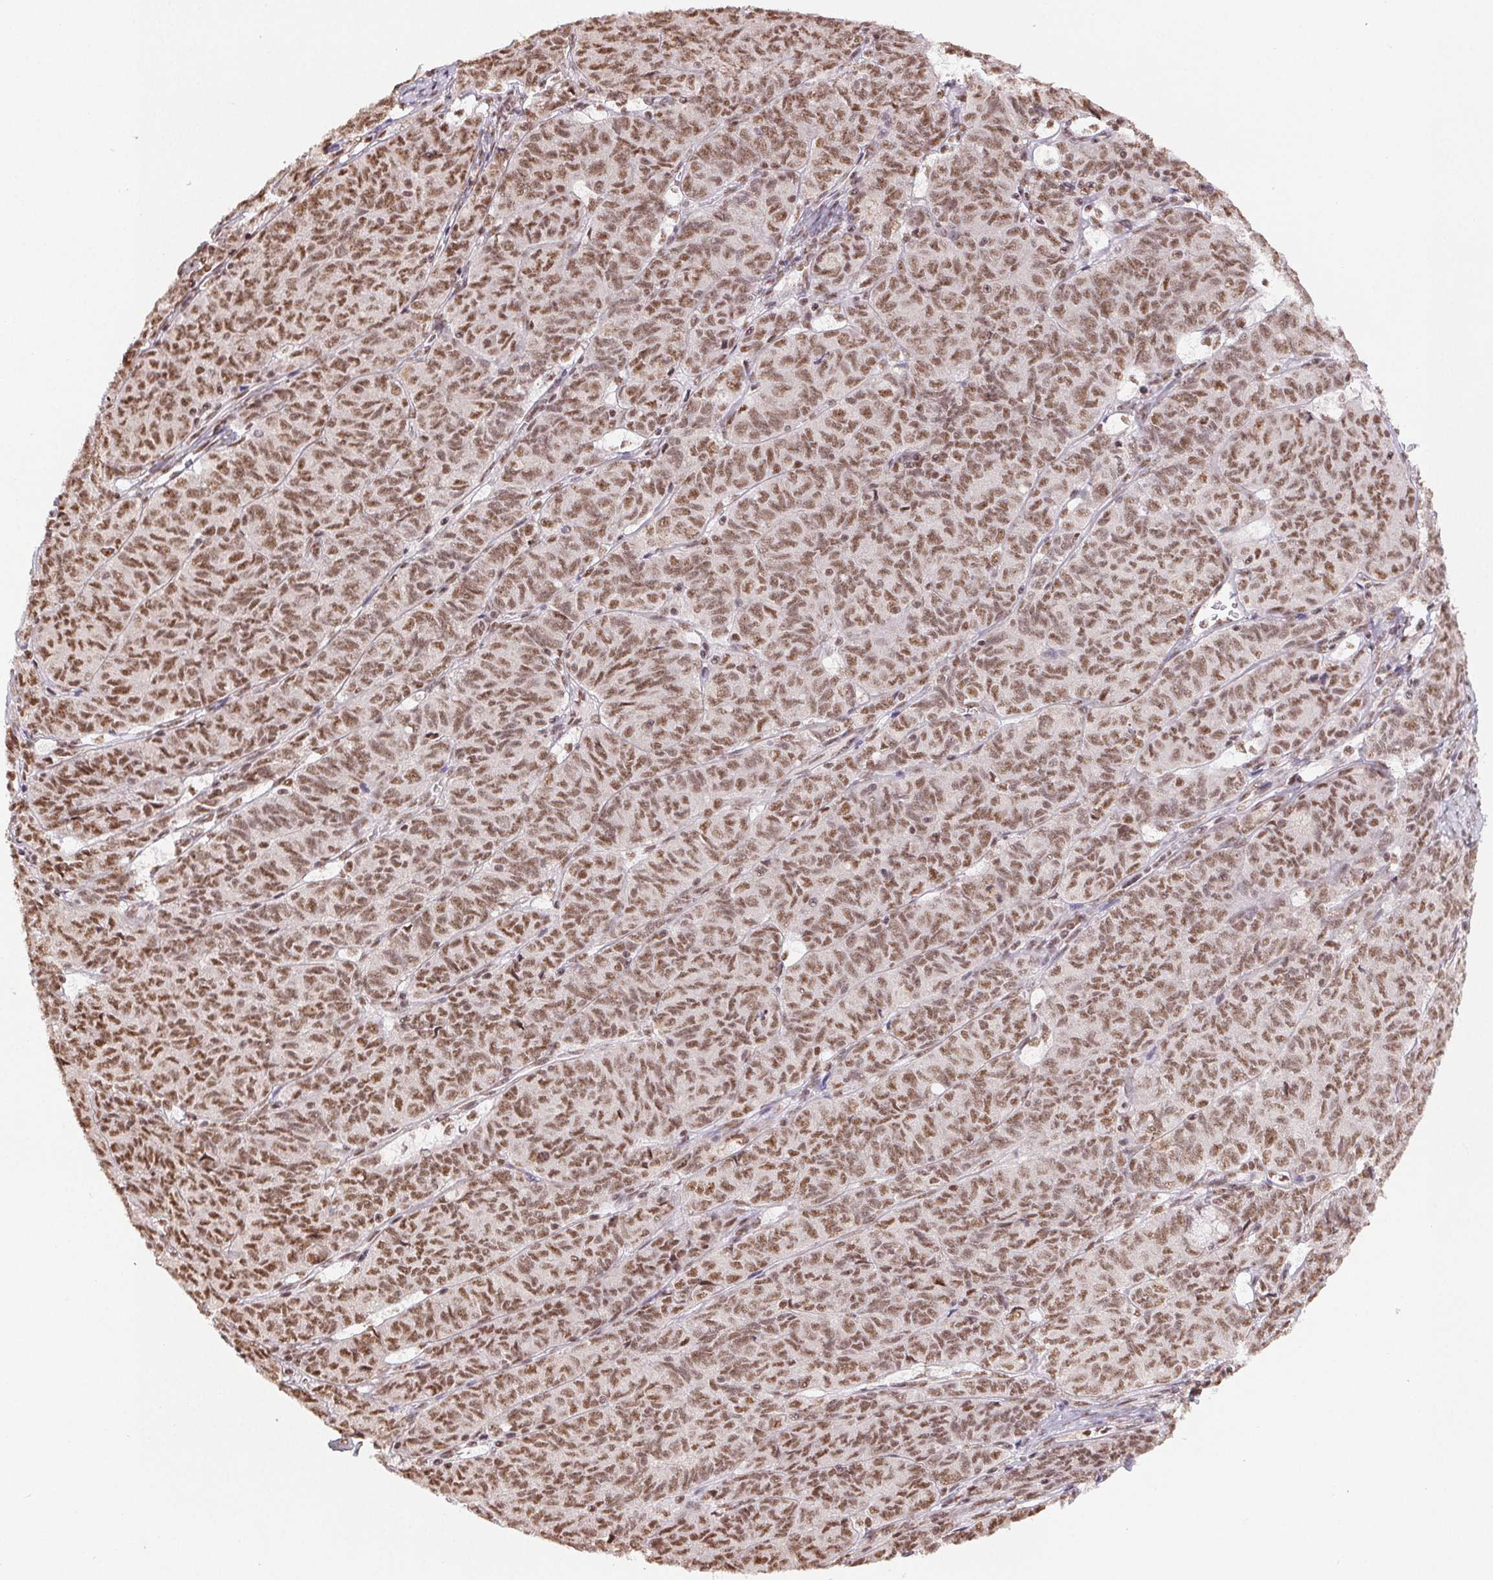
{"staining": {"intensity": "moderate", "quantity": ">75%", "location": "nuclear"}, "tissue": "ovarian cancer", "cell_type": "Tumor cells", "image_type": "cancer", "snomed": [{"axis": "morphology", "description": "Carcinoma, endometroid"}, {"axis": "topography", "description": "Ovary"}], "caption": "Human endometroid carcinoma (ovarian) stained for a protein (brown) demonstrates moderate nuclear positive staining in approximately >75% of tumor cells.", "gene": "IK", "patient": {"sex": "female", "age": 80}}